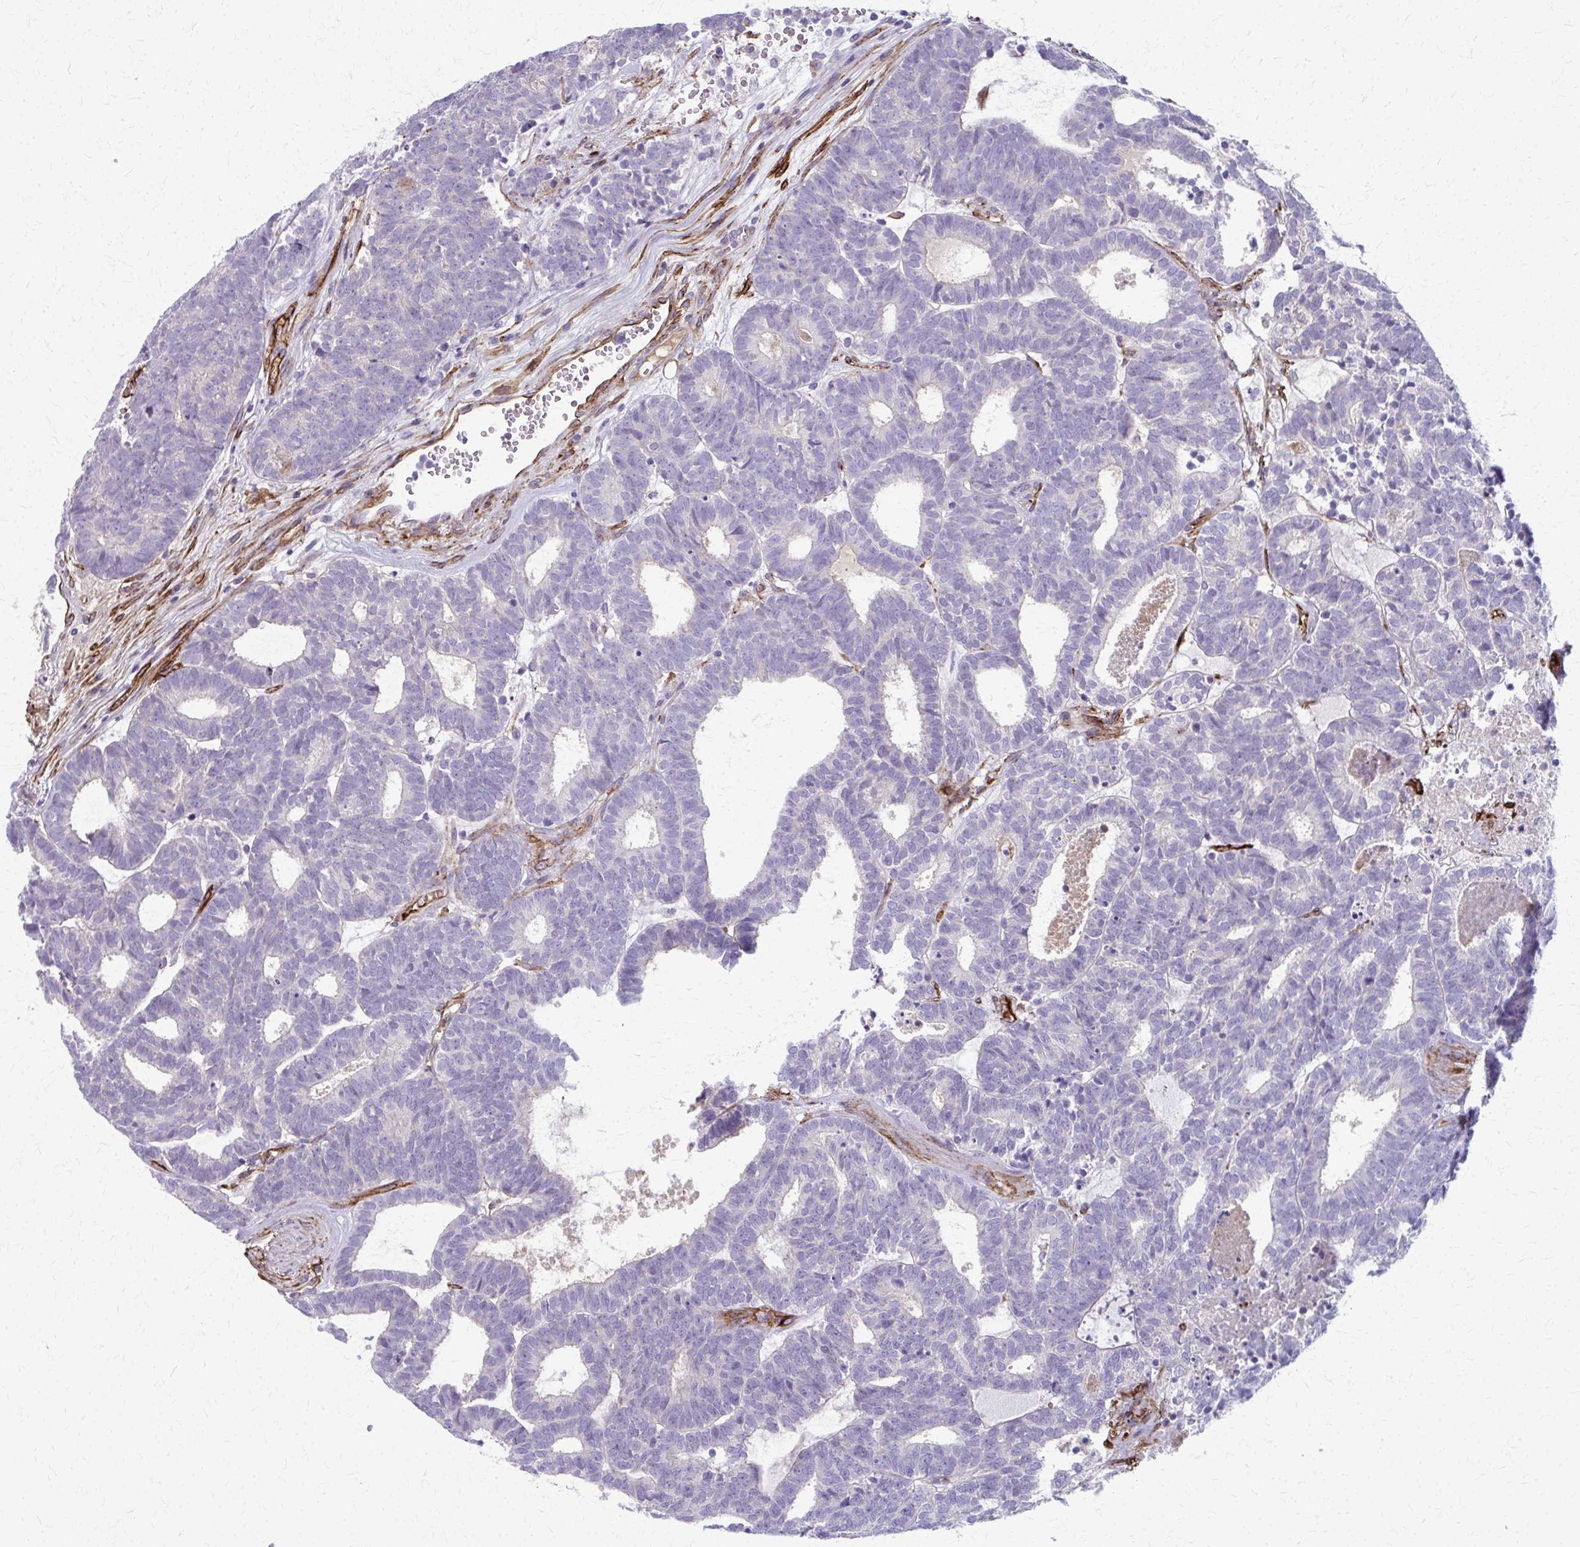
{"staining": {"intensity": "negative", "quantity": "none", "location": "none"}, "tissue": "head and neck cancer", "cell_type": "Tumor cells", "image_type": "cancer", "snomed": [{"axis": "morphology", "description": "Adenocarcinoma, NOS"}, {"axis": "topography", "description": "Head-Neck"}], "caption": "Immunohistochemical staining of adenocarcinoma (head and neck) reveals no significant expression in tumor cells. Nuclei are stained in blue.", "gene": "ADIPOQ", "patient": {"sex": "female", "age": 81}}